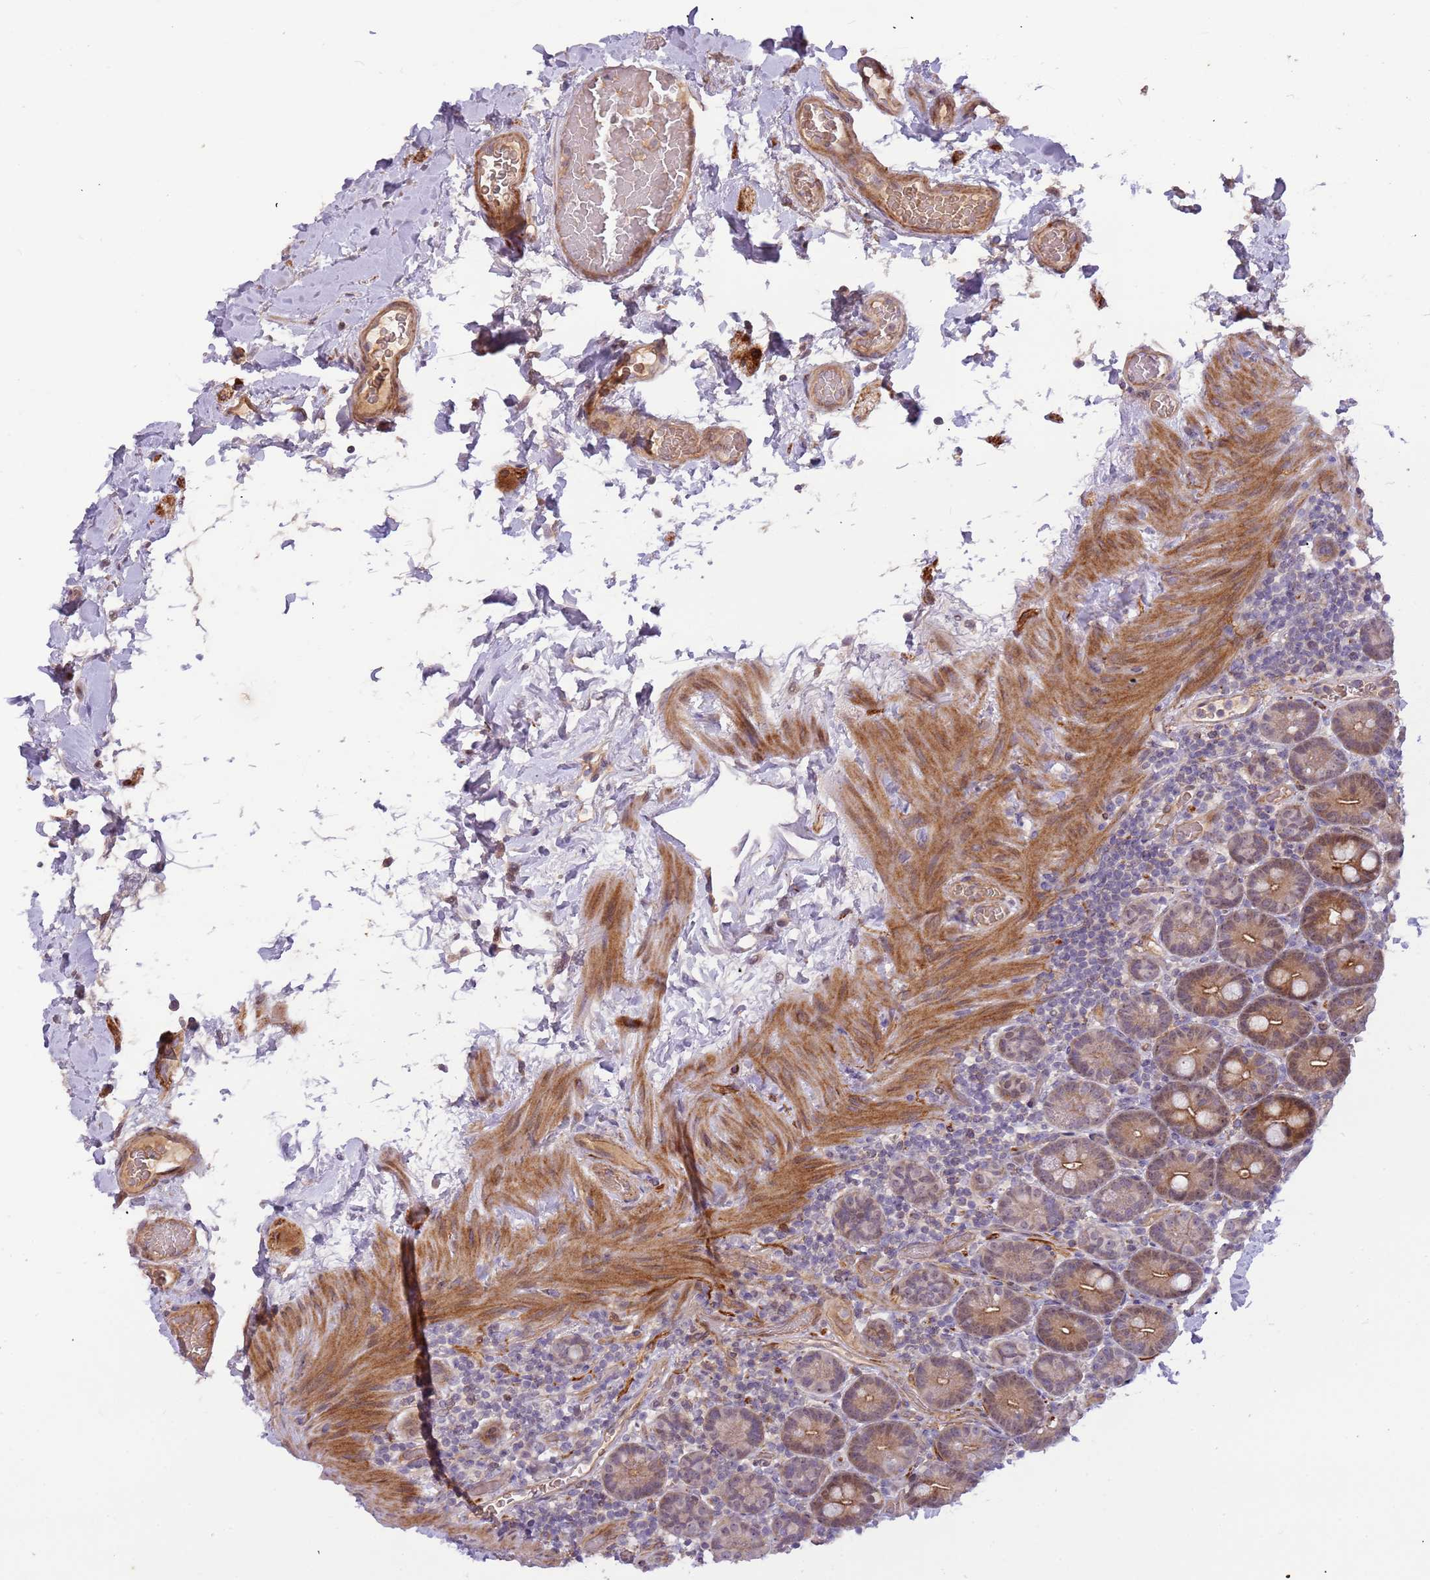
{"staining": {"intensity": "moderate", "quantity": ">75%", "location": "cytoplasmic/membranous"}, "tissue": "duodenum", "cell_type": "Glandular cells", "image_type": "normal", "snomed": [{"axis": "morphology", "description": "Normal tissue, NOS"}, {"axis": "topography", "description": "Duodenum"}], "caption": "Protein expression by immunohistochemistry (IHC) exhibits moderate cytoplasmic/membranous expression in about >75% of glandular cells in benign duodenum. The staining was performed using DAB (3,3'-diaminobenzidine), with brown indicating positive protein expression. Nuclei are stained blue with hematoxylin.", "gene": "TRAPPC6B", "patient": {"sex": "male", "age": 55}}